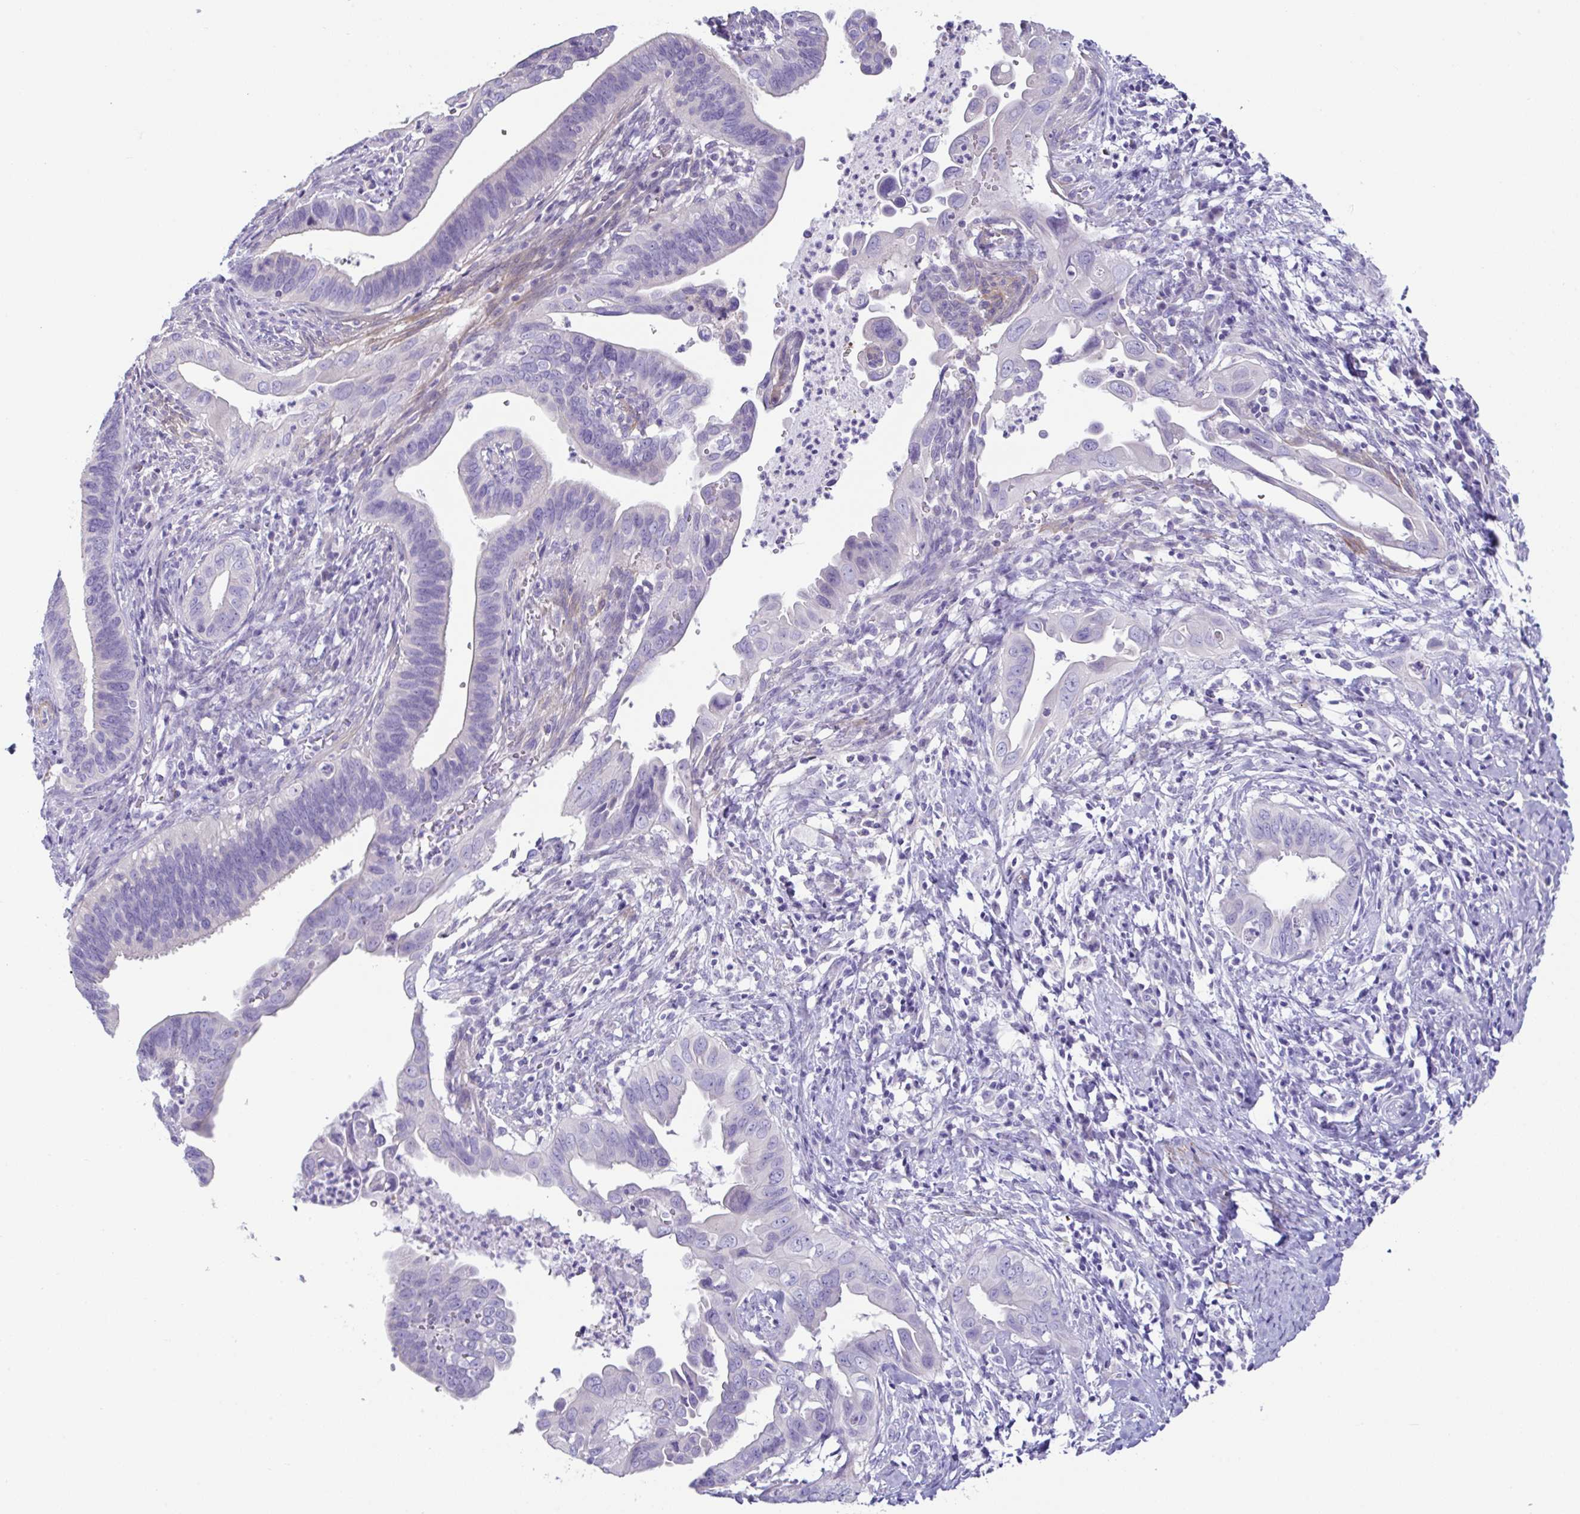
{"staining": {"intensity": "negative", "quantity": "none", "location": "none"}, "tissue": "cervical cancer", "cell_type": "Tumor cells", "image_type": "cancer", "snomed": [{"axis": "morphology", "description": "Adenocarcinoma, NOS"}, {"axis": "topography", "description": "Cervix"}], "caption": "Immunohistochemical staining of adenocarcinoma (cervical) exhibits no significant positivity in tumor cells. (Stains: DAB (3,3'-diaminobenzidine) immunohistochemistry with hematoxylin counter stain, Microscopy: brightfield microscopy at high magnification).", "gene": "MED11", "patient": {"sex": "female", "age": 42}}